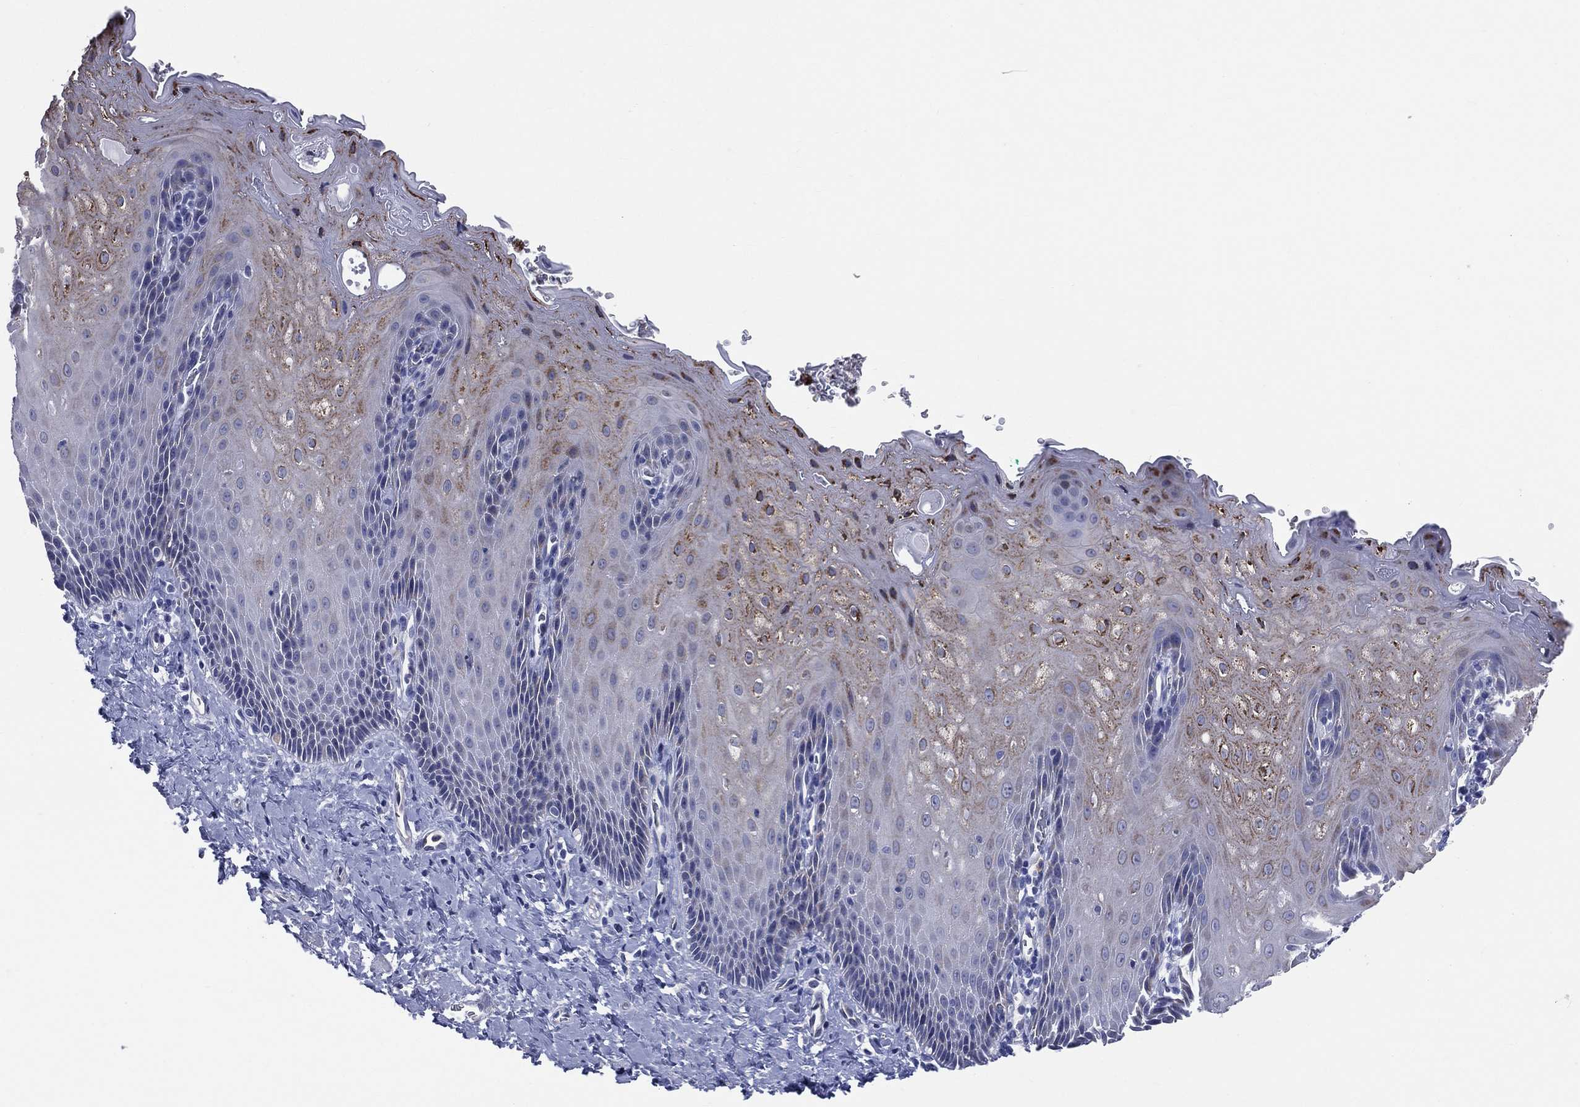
{"staining": {"intensity": "weak", "quantity": "<25%", "location": "cytoplasmic/membranous"}, "tissue": "esophagus", "cell_type": "Squamous epithelial cells", "image_type": "normal", "snomed": [{"axis": "morphology", "description": "Normal tissue, NOS"}, {"axis": "topography", "description": "Esophagus"}], "caption": "Immunohistochemistry (IHC) of benign esophagus exhibits no expression in squamous epithelial cells. Nuclei are stained in blue.", "gene": "AKAP3", "patient": {"sex": "male", "age": 64}}